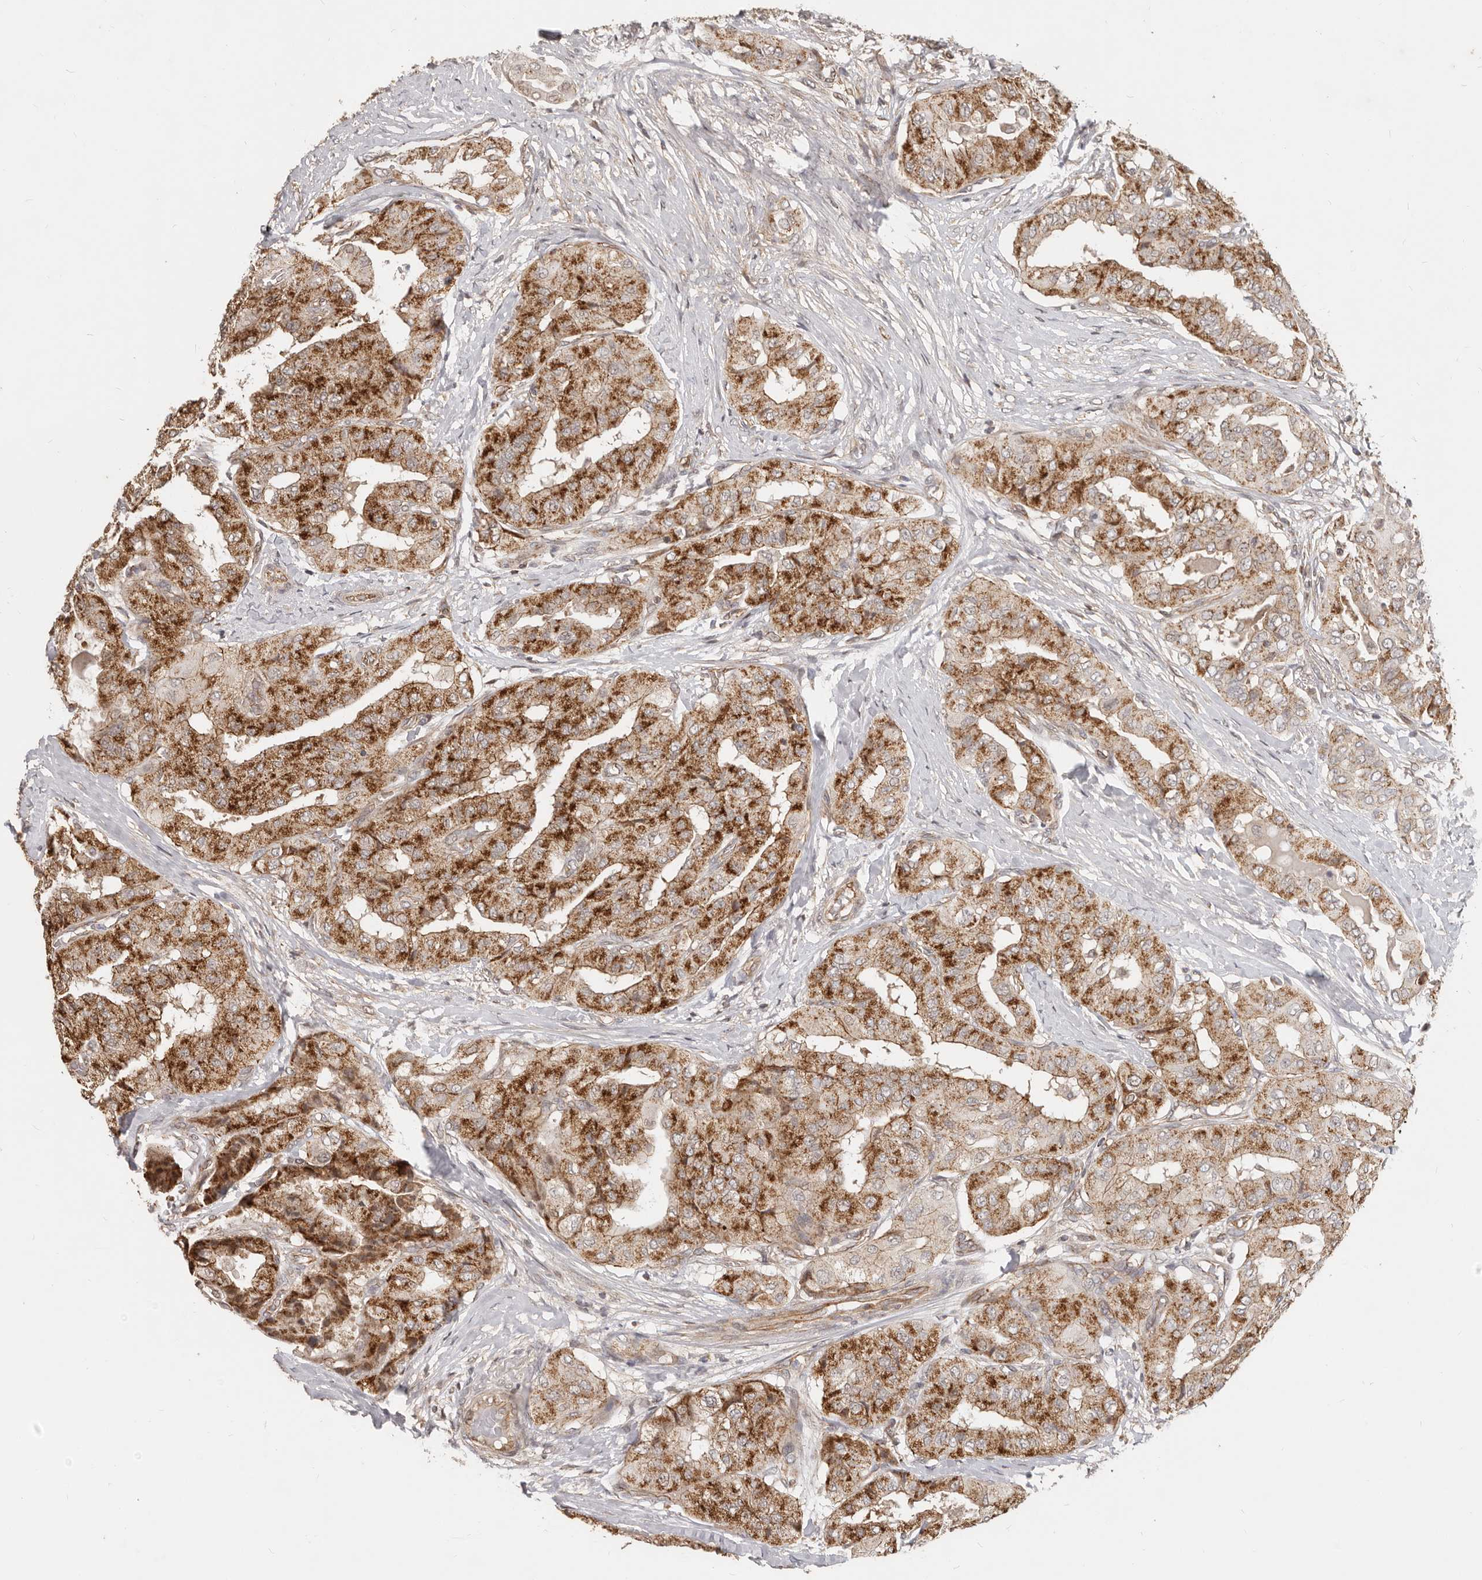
{"staining": {"intensity": "moderate", "quantity": ">75%", "location": "cytoplasmic/membranous"}, "tissue": "thyroid cancer", "cell_type": "Tumor cells", "image_type": "cancer", "snomed": [{"axis": "morphology", "description": "Papillary adenocarcinoma, NOS"}, {"axis": "topography", "description": "Thyroid gland"}], "caption": "Human thyroid papillary adenocarcinoma stained with a protein marker reveals moderate staining in tumor cells.", "gene": "USP49", "patient": {"sex": "female", "age": 59}}